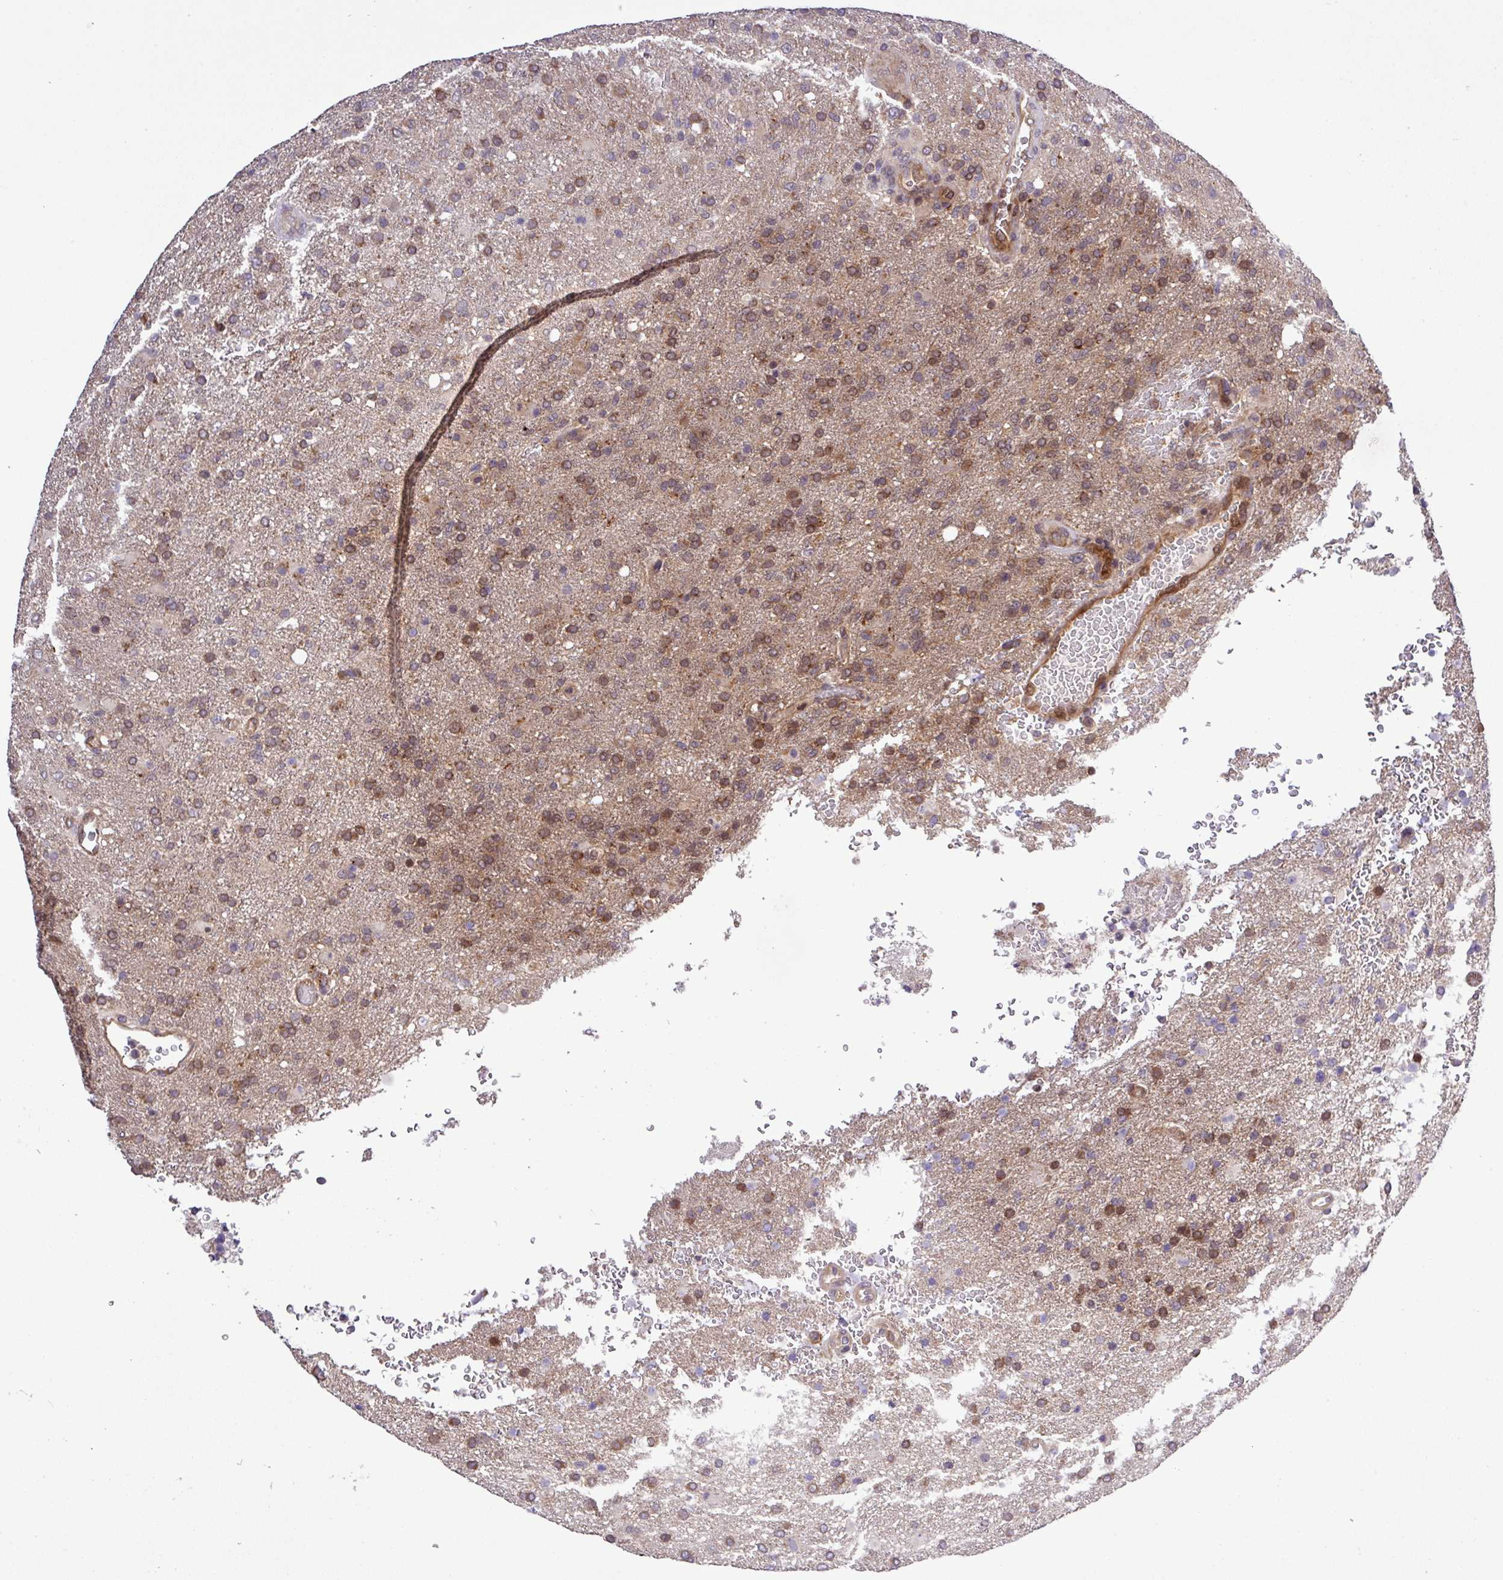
{"staining": {"intensity": "moderate", "quantity": ">75%", "location": "cytoplasmic/membranous,nuclear"}, "tissue": "glioma", "cell_type": "Tumor cells", "image_type": "cancer", "snomed": [{"axis": "morphology", "description": "Glioma, malignant, High grade"}, {"axis": "topography", "description": "Brain"}], "caption": "Immunohistochemistry histopathology image of neoplastic tissue: human malignant high-grade glioma stained using immunohistochemistry reveals medium levels of moderate protein expression localized specifically in the cytoplasmic/membranous and nuclear of tumor cells, appearing as a cytoplasmic/membranous and nuclear brown color.", "gene": "CARHSP1", "patient": {"sex": "female", "age": 74}}